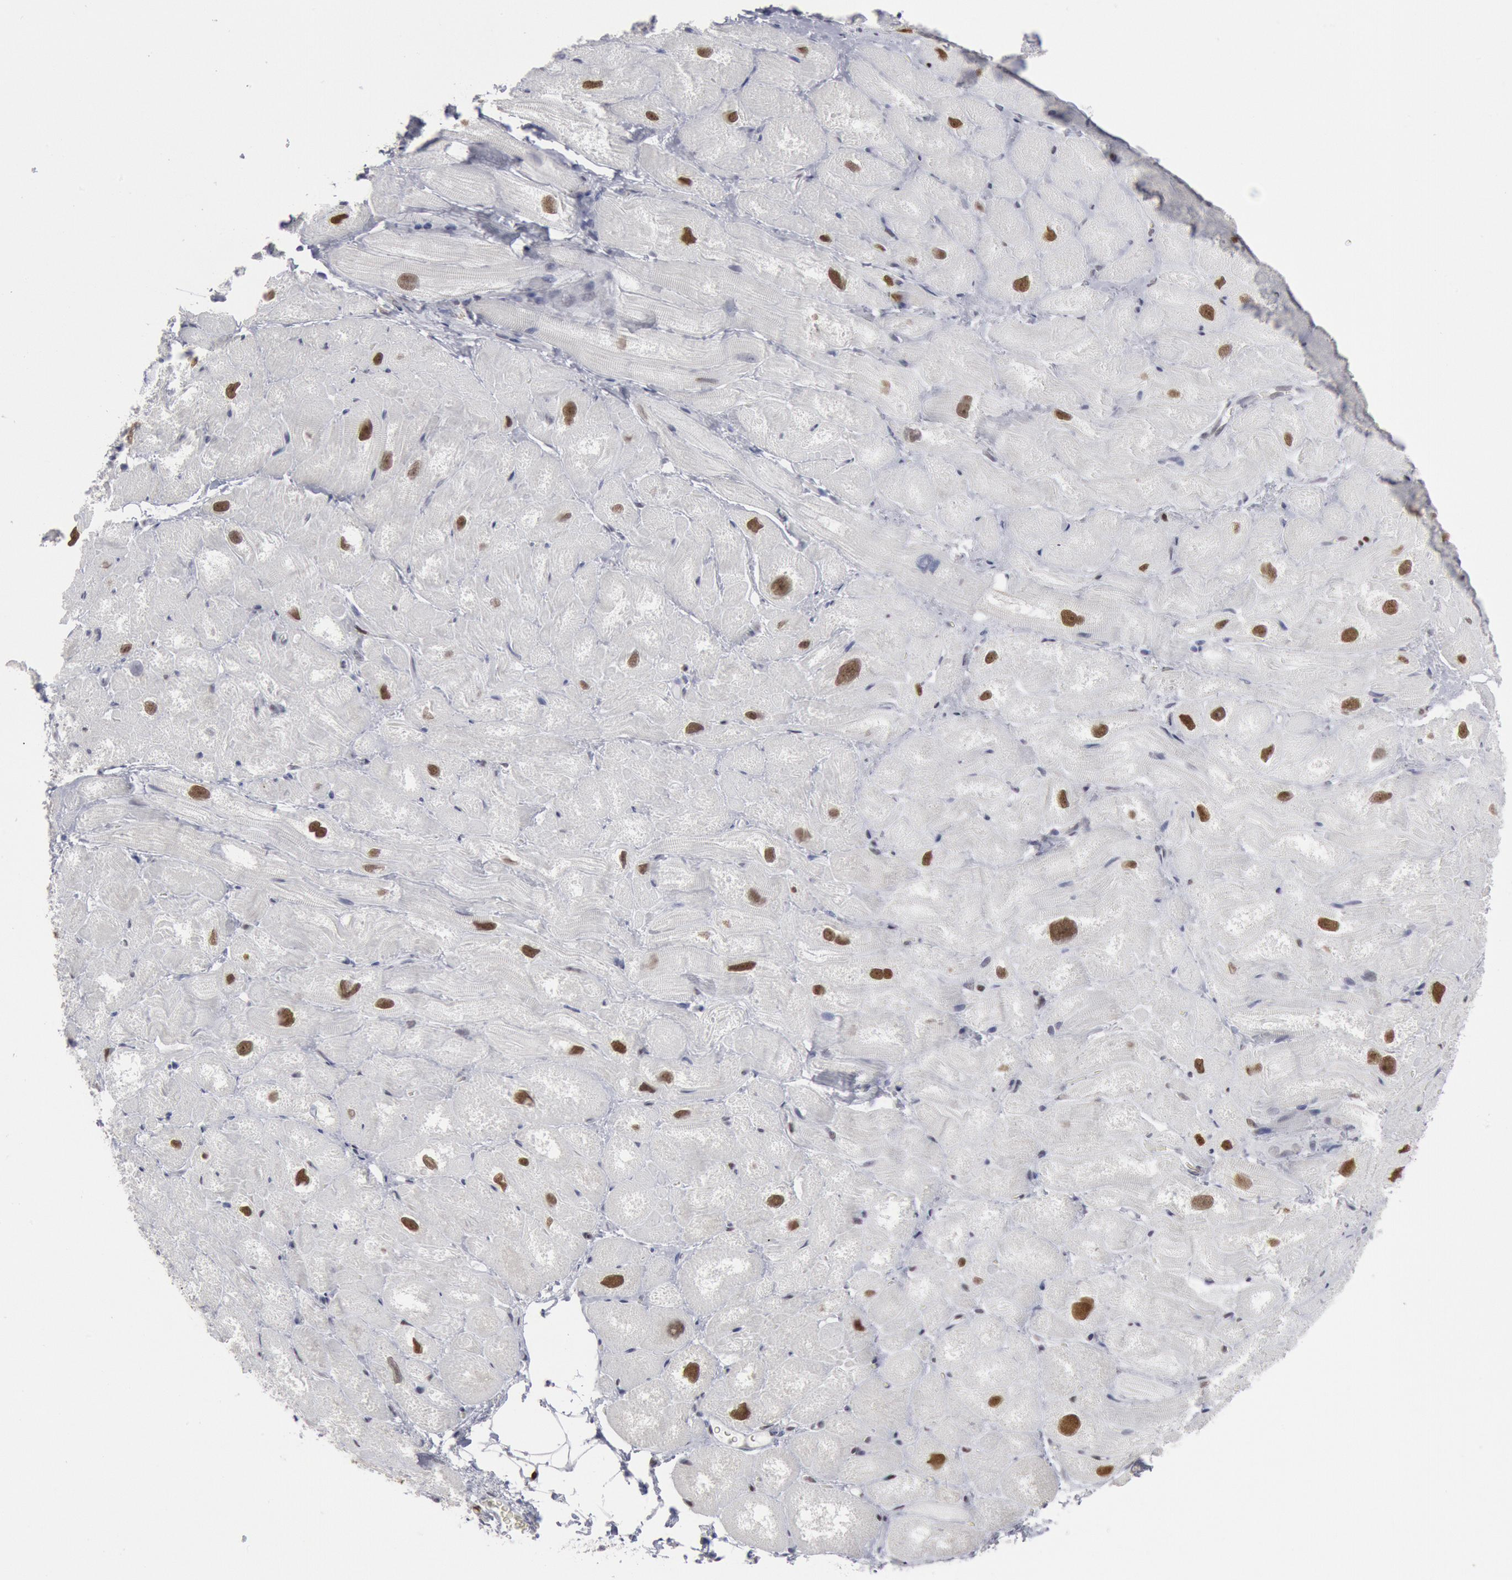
{"staining": {"intensity": "moderate", "quantity": "25%-75%", "location": "nuclear"}, "tissue": "heart muscle", "cell_type": "Cardiomyocytes", "image_type": "normal", "snomed": [{"axis": "morphology", "description": "Normal tissue, NOS"}, {"axis": "topography", "description": "Heart"}], "caption": "High-power microscopy captured an immunohistochemistry image of normal heart muscle, revealing moderate nuclear staining in about 25%-75% of cardiomyocytes. The protein is shown in brown color, while the nuclei are stained blue.", "gene": "SUB1", "patient": {"sex": "male", "age": 49}}